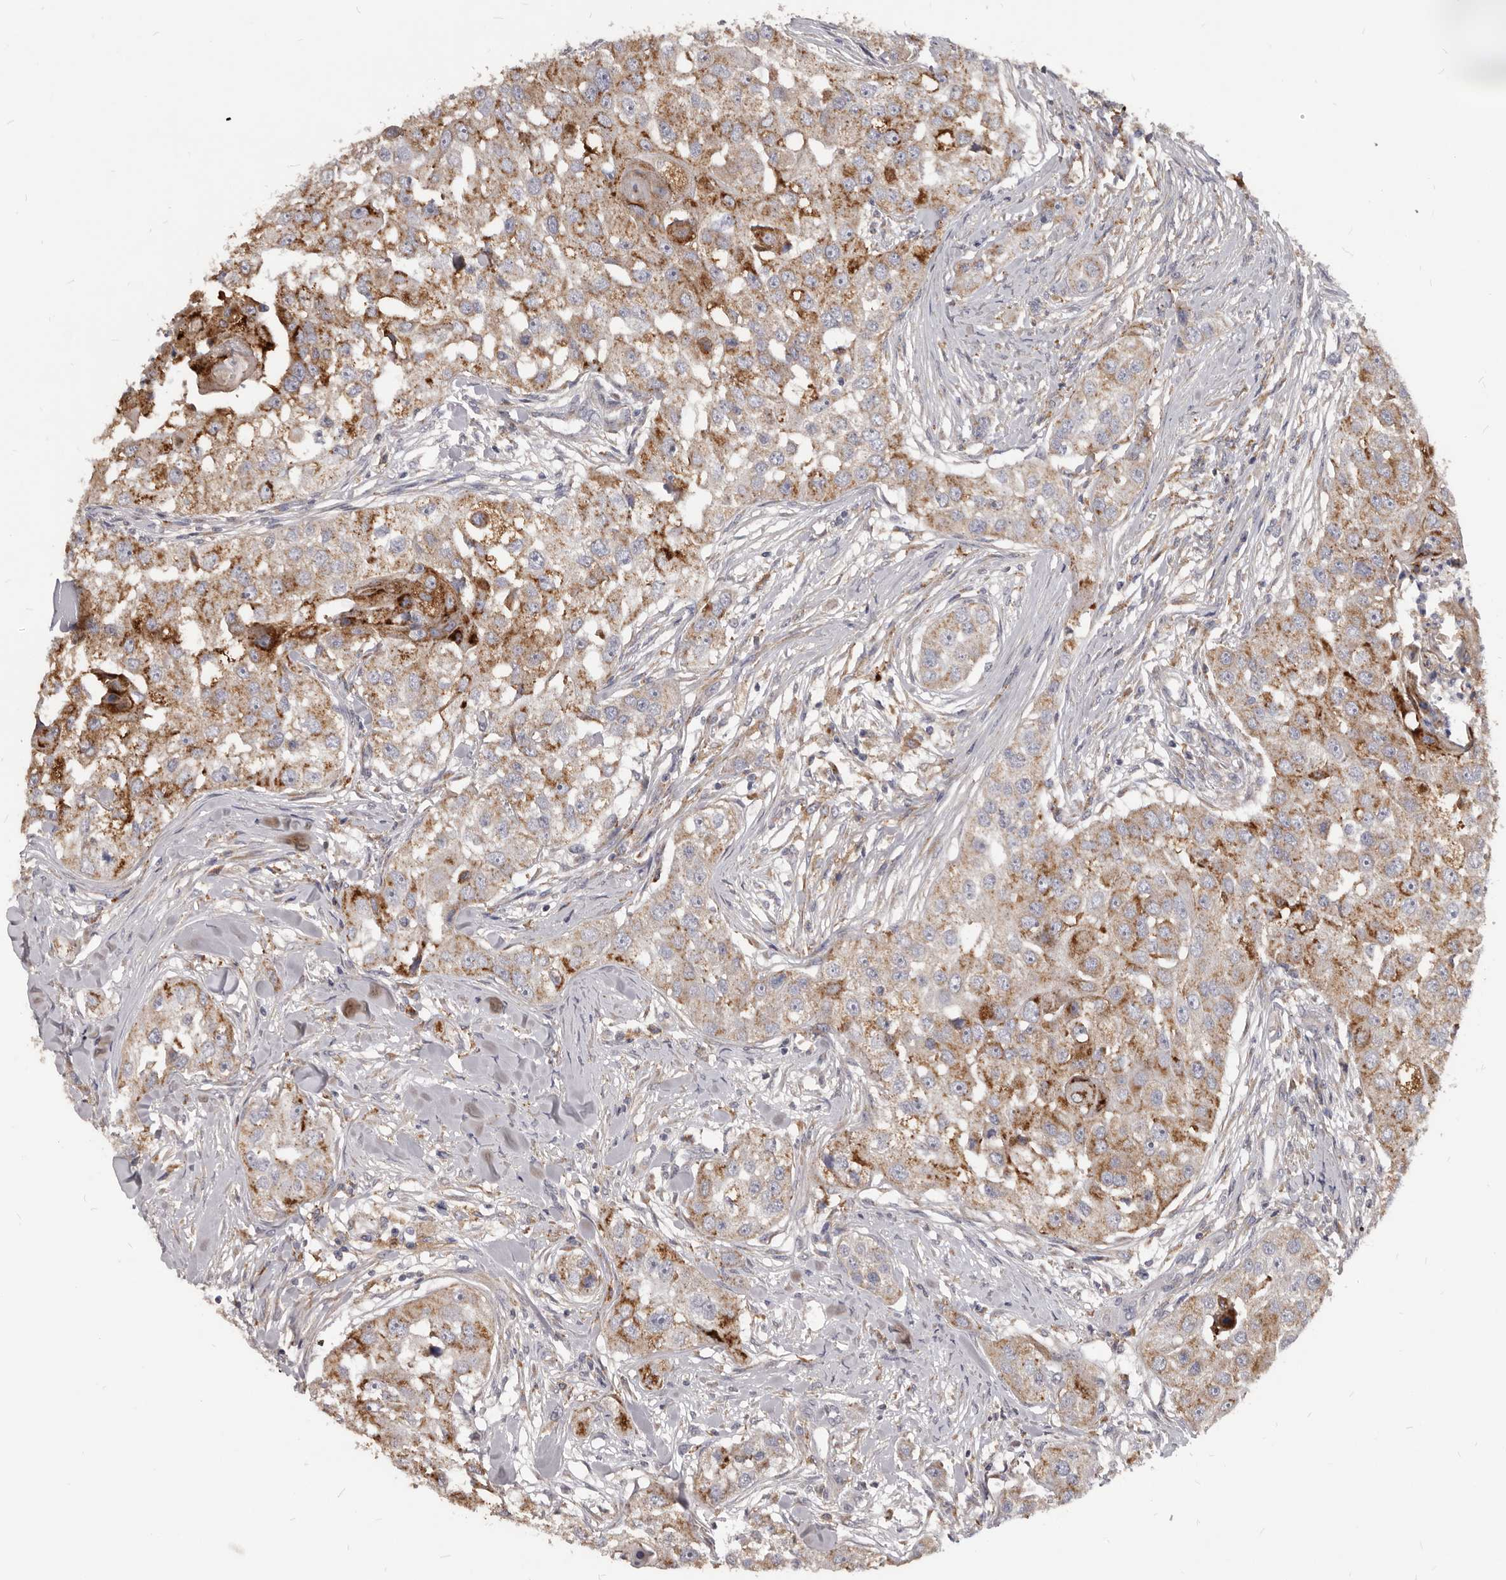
{"staining": {"intensity": "moderate", "quantity": ">75%", "location": "cytoplasmic/membranous"}, "tissue": "head and neck cancer", "cell_type": "Tumor cells", "image_type": "cancer", "snomed": [{"axis": "morphology", "description": "Normal tissue, NOS"}, {"axis": "morphology", "description": "Squamous cell carcinoma, NOS"}, {"axis": "topography", "description": "Skeletal muscle"}, {"axis": "topography", "description": "Head-Neck"}], "caption": "This histopathology image demonstrates immunohistochemistry (IHC) staining of human head and neck cancer, with medium moderate cytoplasmic/membranous staining in approximately >75% of tumor cells.", "gene": "PI4K2A", "patient": {"sex": "male", "age": 51}}